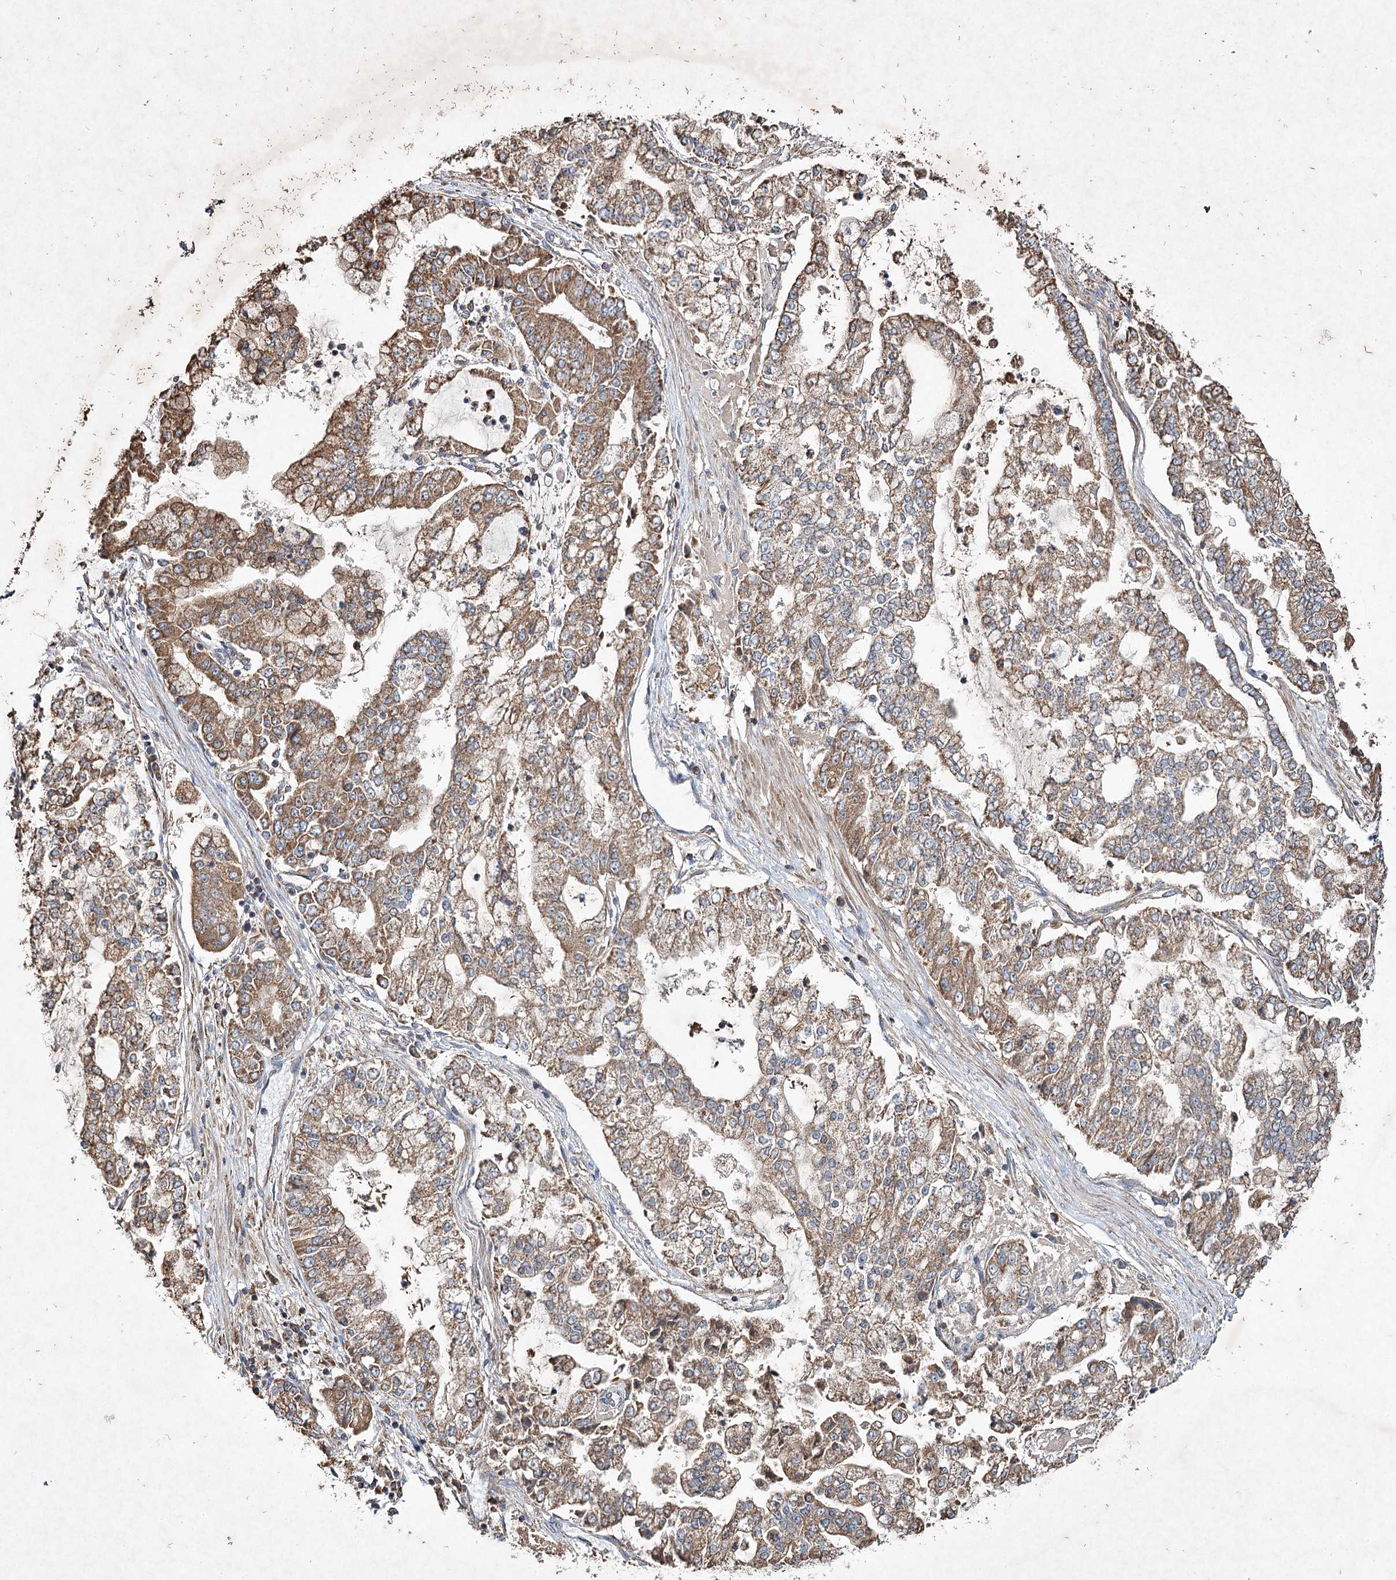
{"staining": {"intensity": "moderate", "quantity": ">75%", "location": "cytoplasmic/membranous"}, "tissue": "stomach cancer", "cell_type": "Tumor cells", "image_type": "cancer", "snomed": [{"axis": "morphology", "description": "Adenocarcinoma, NOS"}, {"axis": "topography", "description": "Stomach"}], "caption": "Stomach adenocarcinoma was stained to show a protein in brown. There is medium levels of moderate cytoplasmic/membranous expression in approximately >75% of tumor cells. (DAB (3,3'-diaminobenzidine) IHC, brown staining for protein, blue staining for nuclei).", "gene": "PIK3CB", "patient": {"sex": "male", "age": 76}}